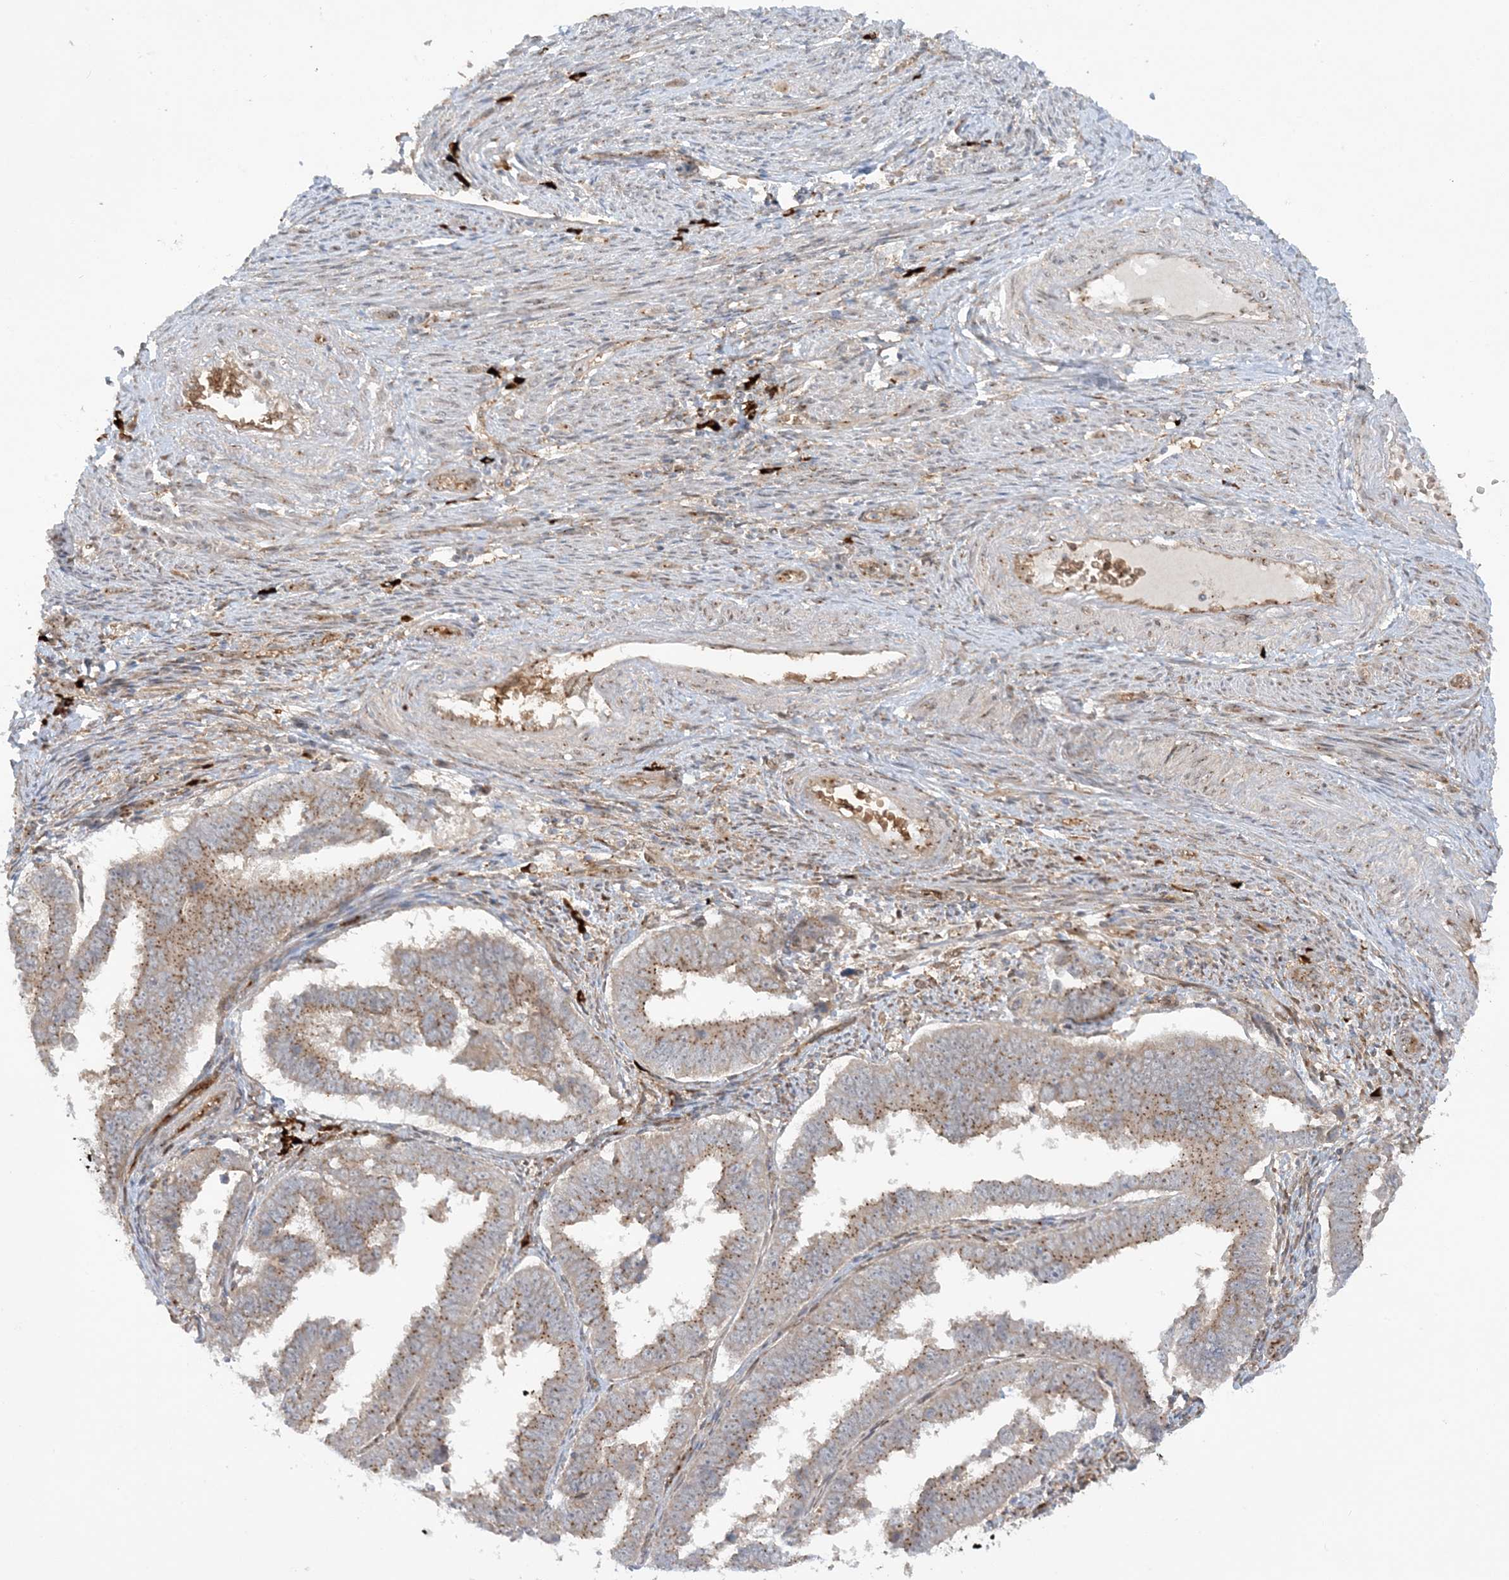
{"staining": {"intensity": "moderate", "quantity": ">75%", "location": "cytoplasmic/membranous"}, "tissue": "endometrial cancer", "cell_type": "Tumor cells", "image_type": "cancer", "snomed": [{"axis": "morphology", "description": "Adenocarcinoma, NOS"}, {"axis": "topography", "description": "Endometrium"}], "caption": "The image exhibits staining of adenocarcinoma (endometrial), revealing moderate cytoplasmic/membranous protein positivity (brown color) within tumor cells.", "gene": "RPP40", "patient": {"sex": "female", "age": 75}}